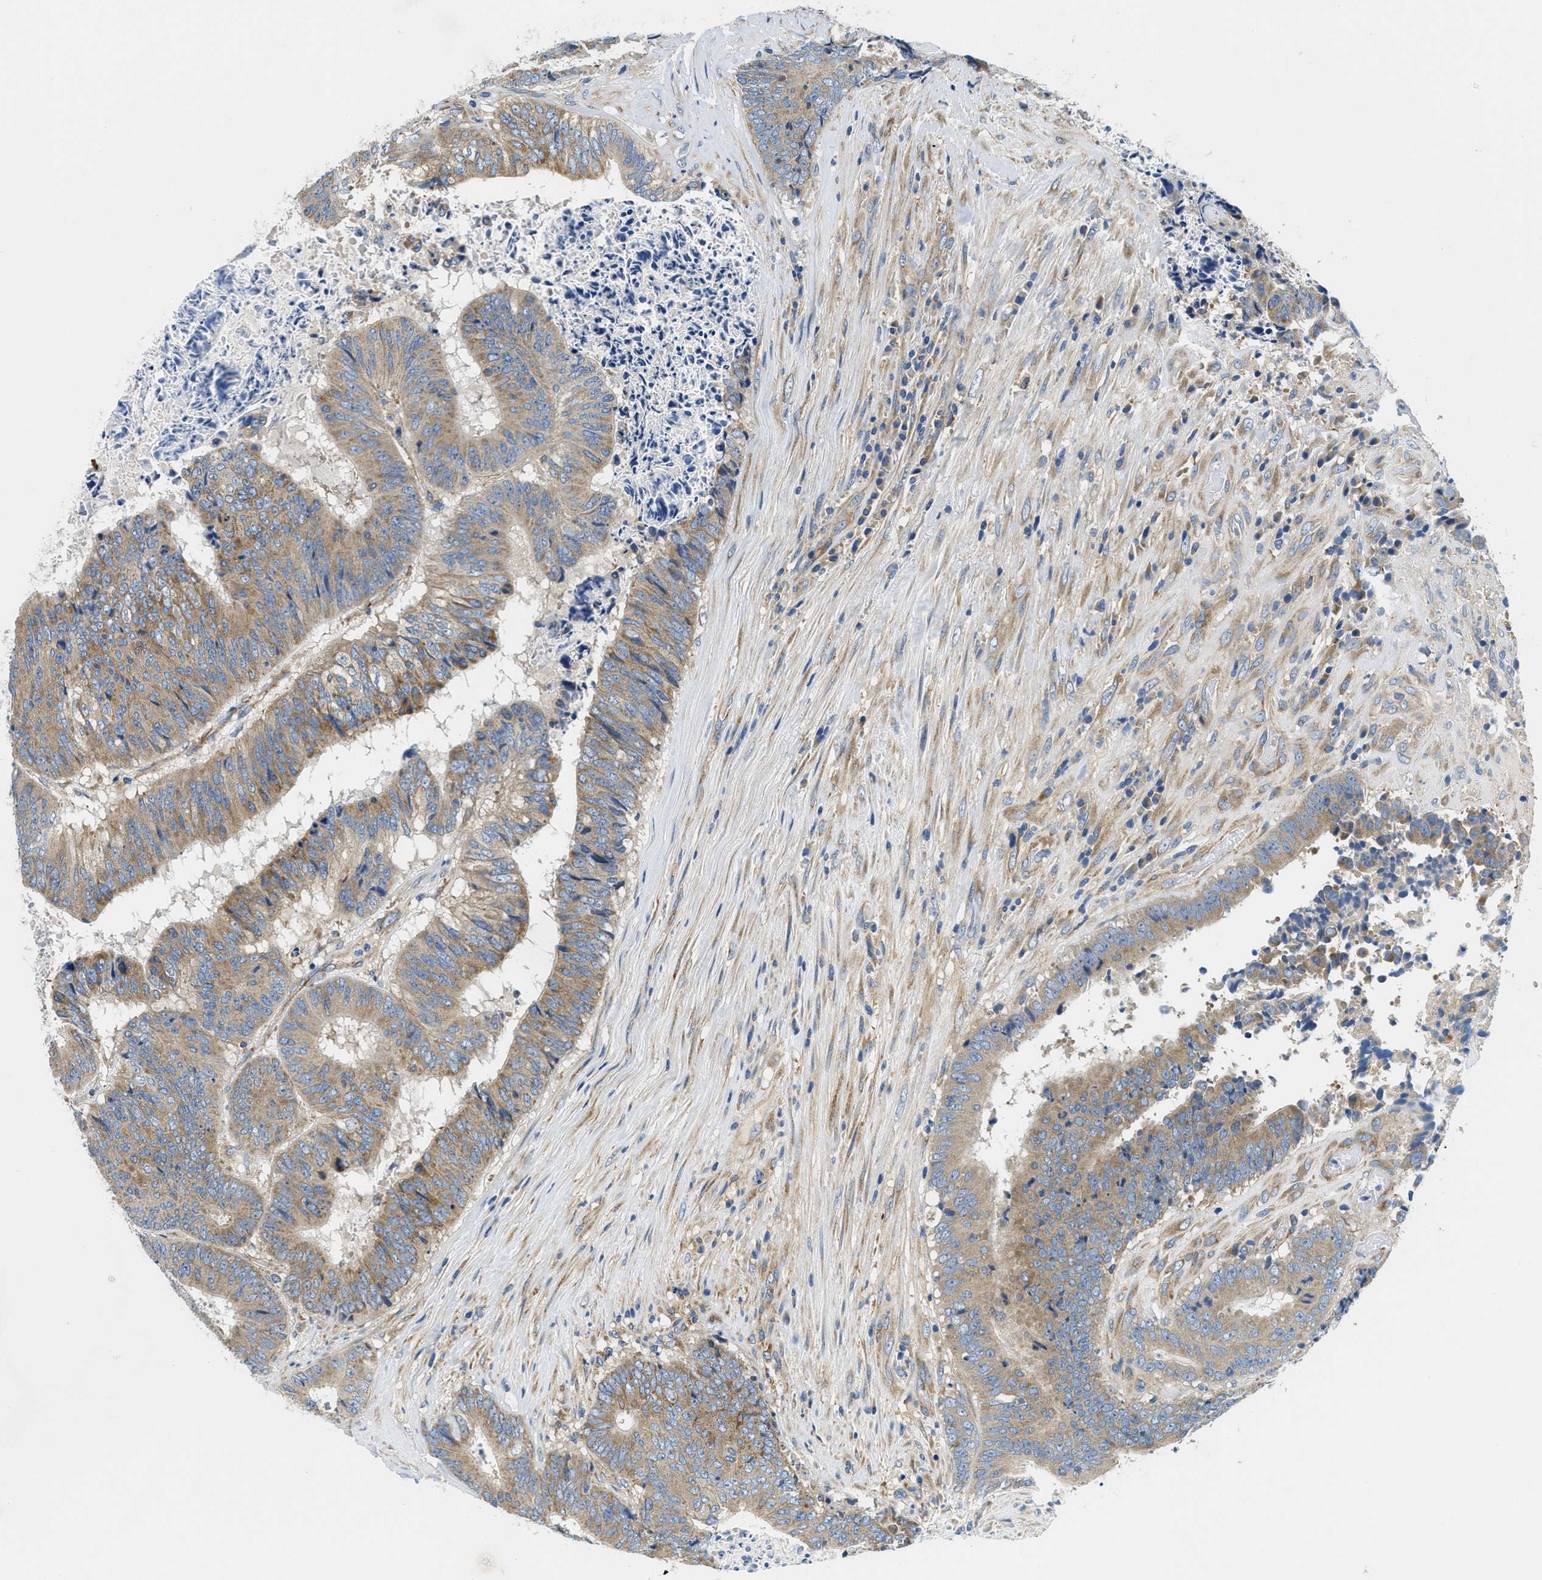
{"staining": {"intensity": "moderate", "quantity": ">75%", "location": "cytoplasmic/membranous"}, "tissue": "colorectal cancer", "cell_type": "Tumor cells", "image_type": "cancer", "snomed": [{"axis": "morphology", "description": "Adenocarcinoma, NOS"}, {"axis": "topography", "description": "Rectum"}], "caption": "Colorectal adenocarcinoma stained with immunohistochemistry (IHC) shows moderate cytoplasmic/membranous positivity in approximately >75% of tumor cells. The staining was performed using DAB to visualize the protein expression in brown, while the nuclei were stained in blue with hematoxylin (Magnification: 20x).", "gene": "SAMD4B", "patient": {"sex": "male", "age": 72}}